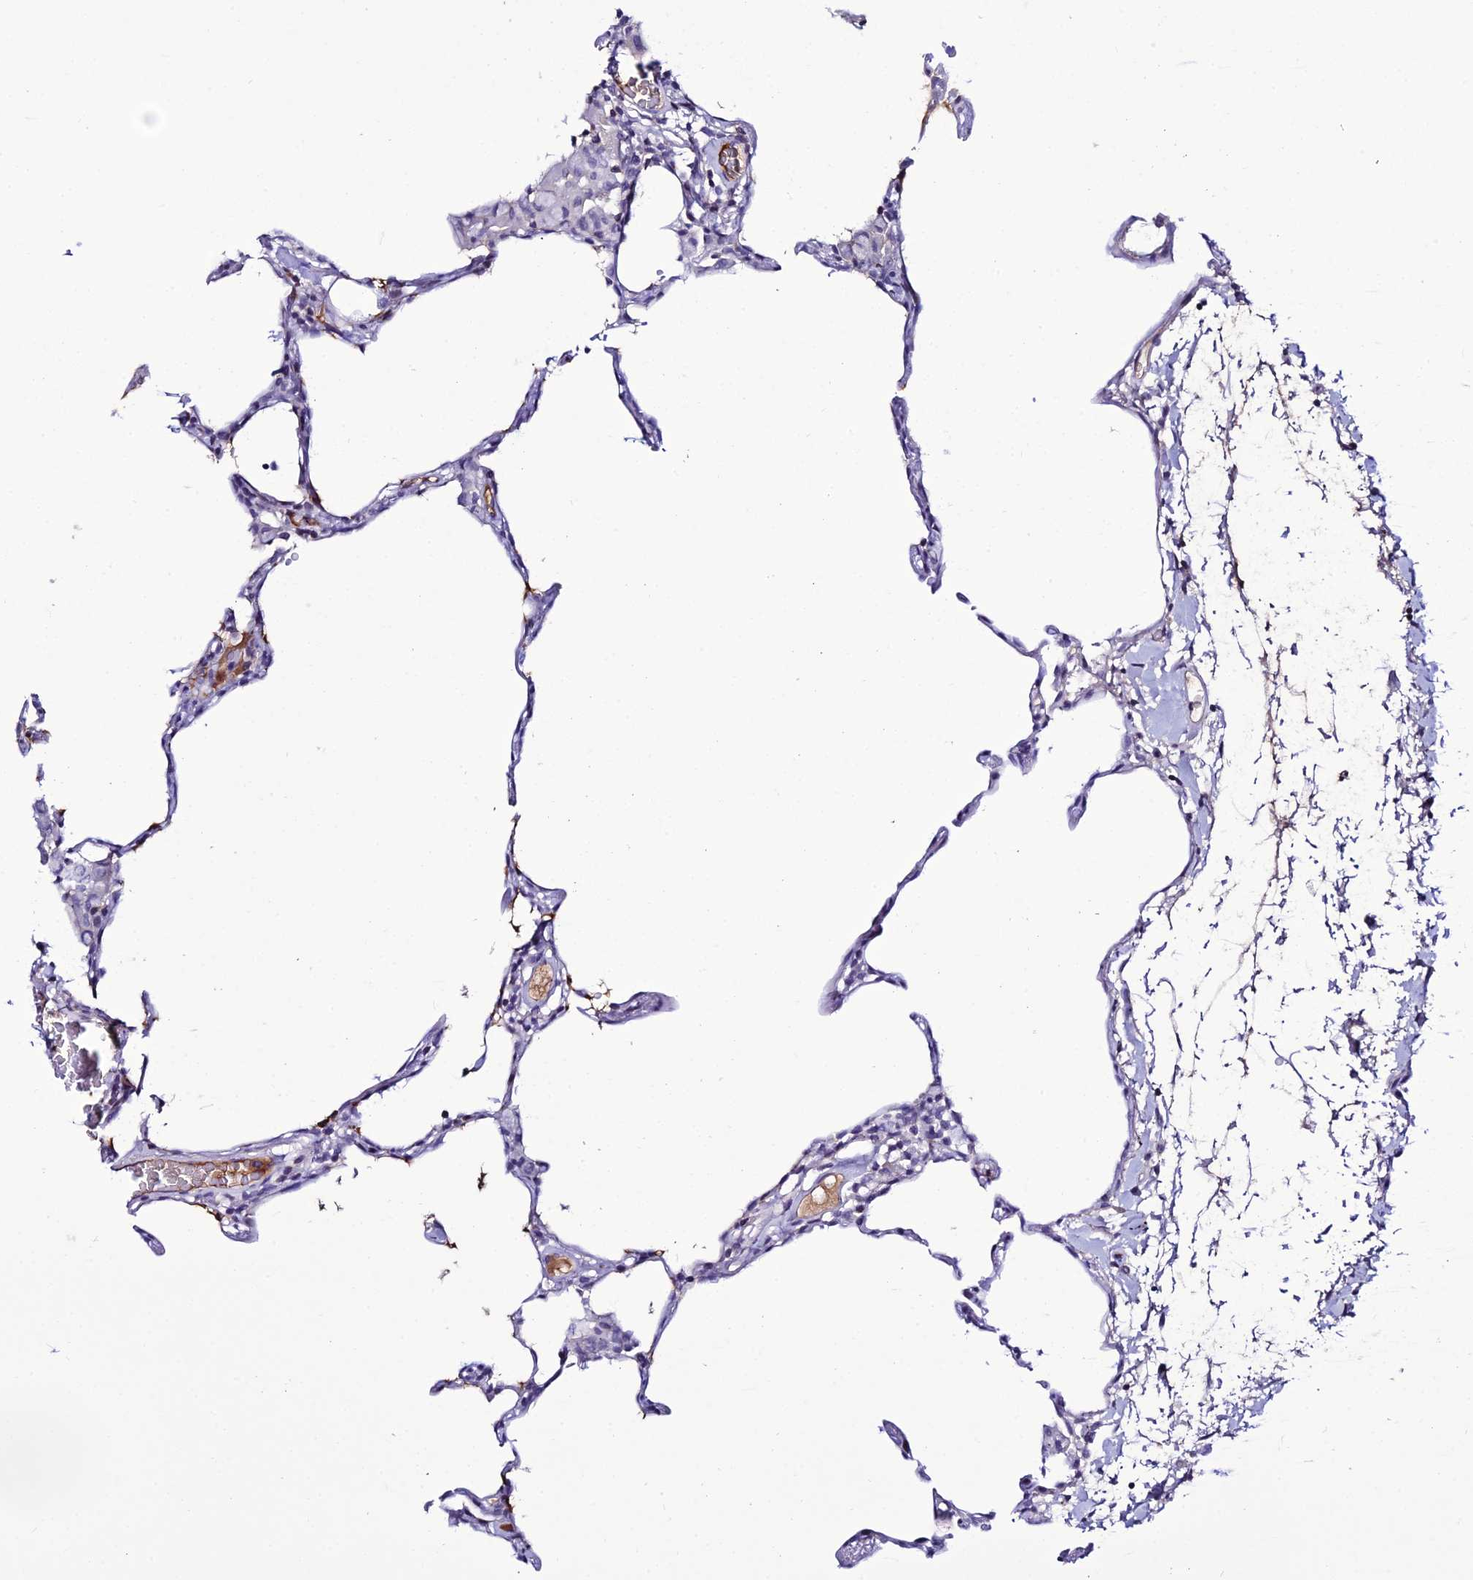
{"staining": {"intensity": "negative", "quantity": "none", "location": "none"}, "tissue": "lung", "cell_type": "Alveolar cells", "image_type": "normal", "snomed": [{"axis": "morphology", "description": "Normal tissue, NOS"}, {"axis": "topography", "description": "Lung"}], "caption": "The photomicrograph demonstrates no significant expression in alveolar cells of lung. (Brightfield microscopy of DAB (3,3'-diaminobenzidine) IHC at high magnification).", "gene": "DEFB132", "patient": {"sex": "female", "age": 57}}